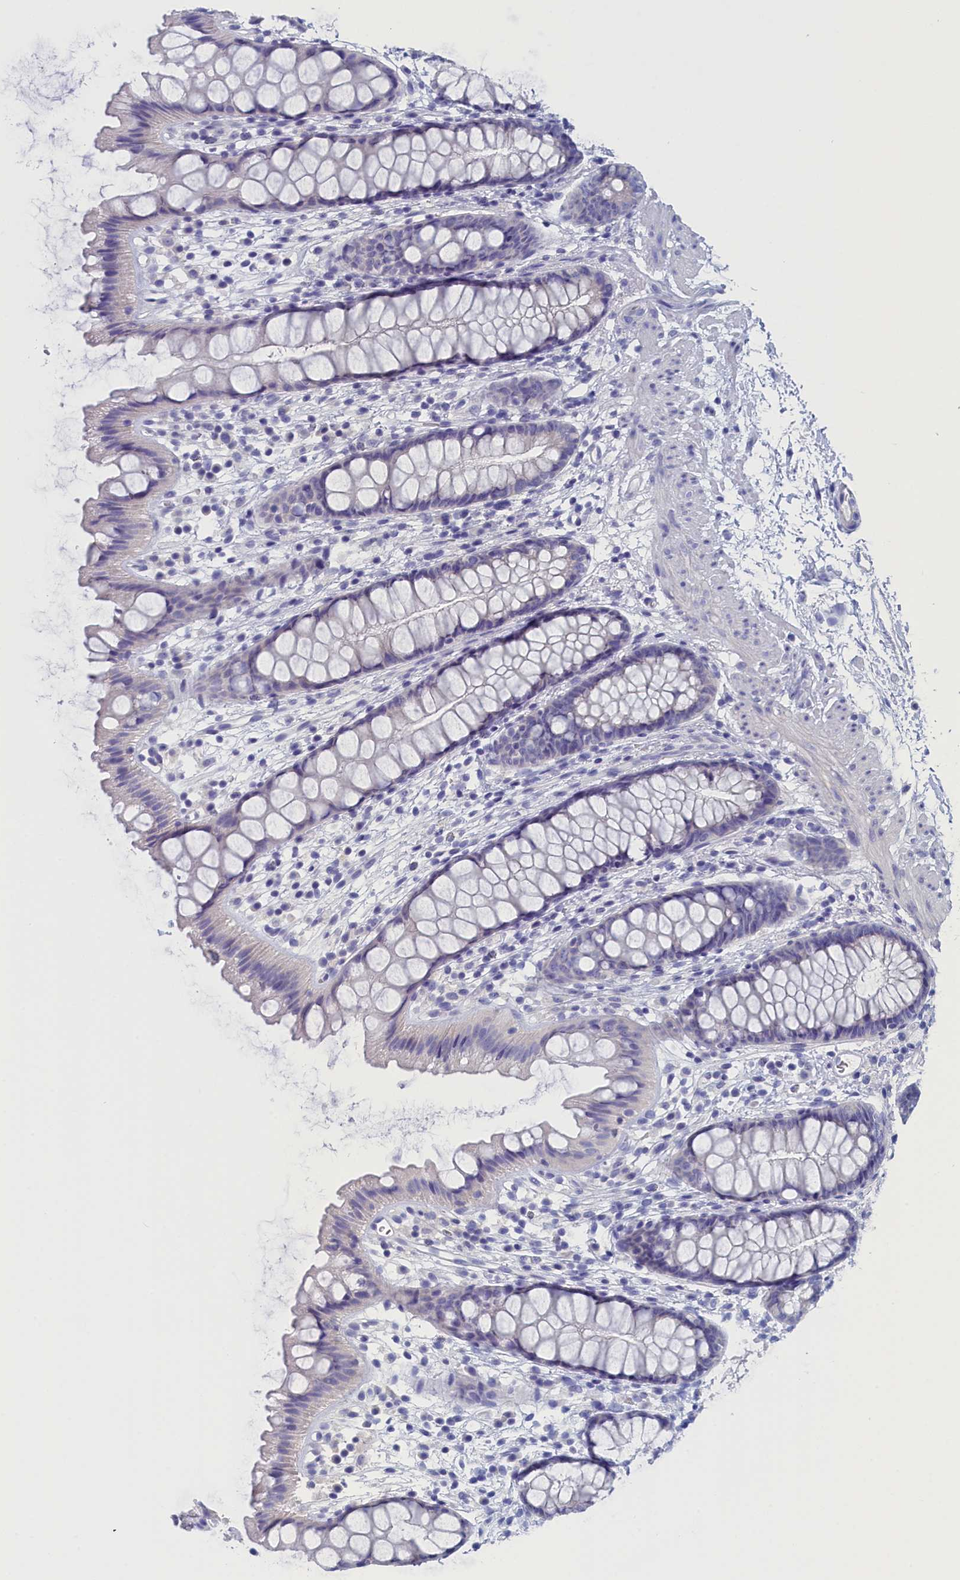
{"staining": {"intensity": "negative", "quantity": "none", "location": "none"}, "tissue": "rectum", "cell_type": "Glandular cells", "image_type": "normal", "snomed": [{"axis": "morphology", "description": "Normal tissue, NOS"}, {"axis": "topography", "description": "Rectum"}], "caption": "Immunohistochemistry (IHC) photomicrograph of benign rectum stained for a protein (brown), which shows no staining in glandular cells. Brightfield microscopy of immunohistochemistry stained with DAB (brown) and hematoxylin (blue), captured at high magnification.", "gene": "ANKRD2", "patient": {"sex": "female", "age": 65}}